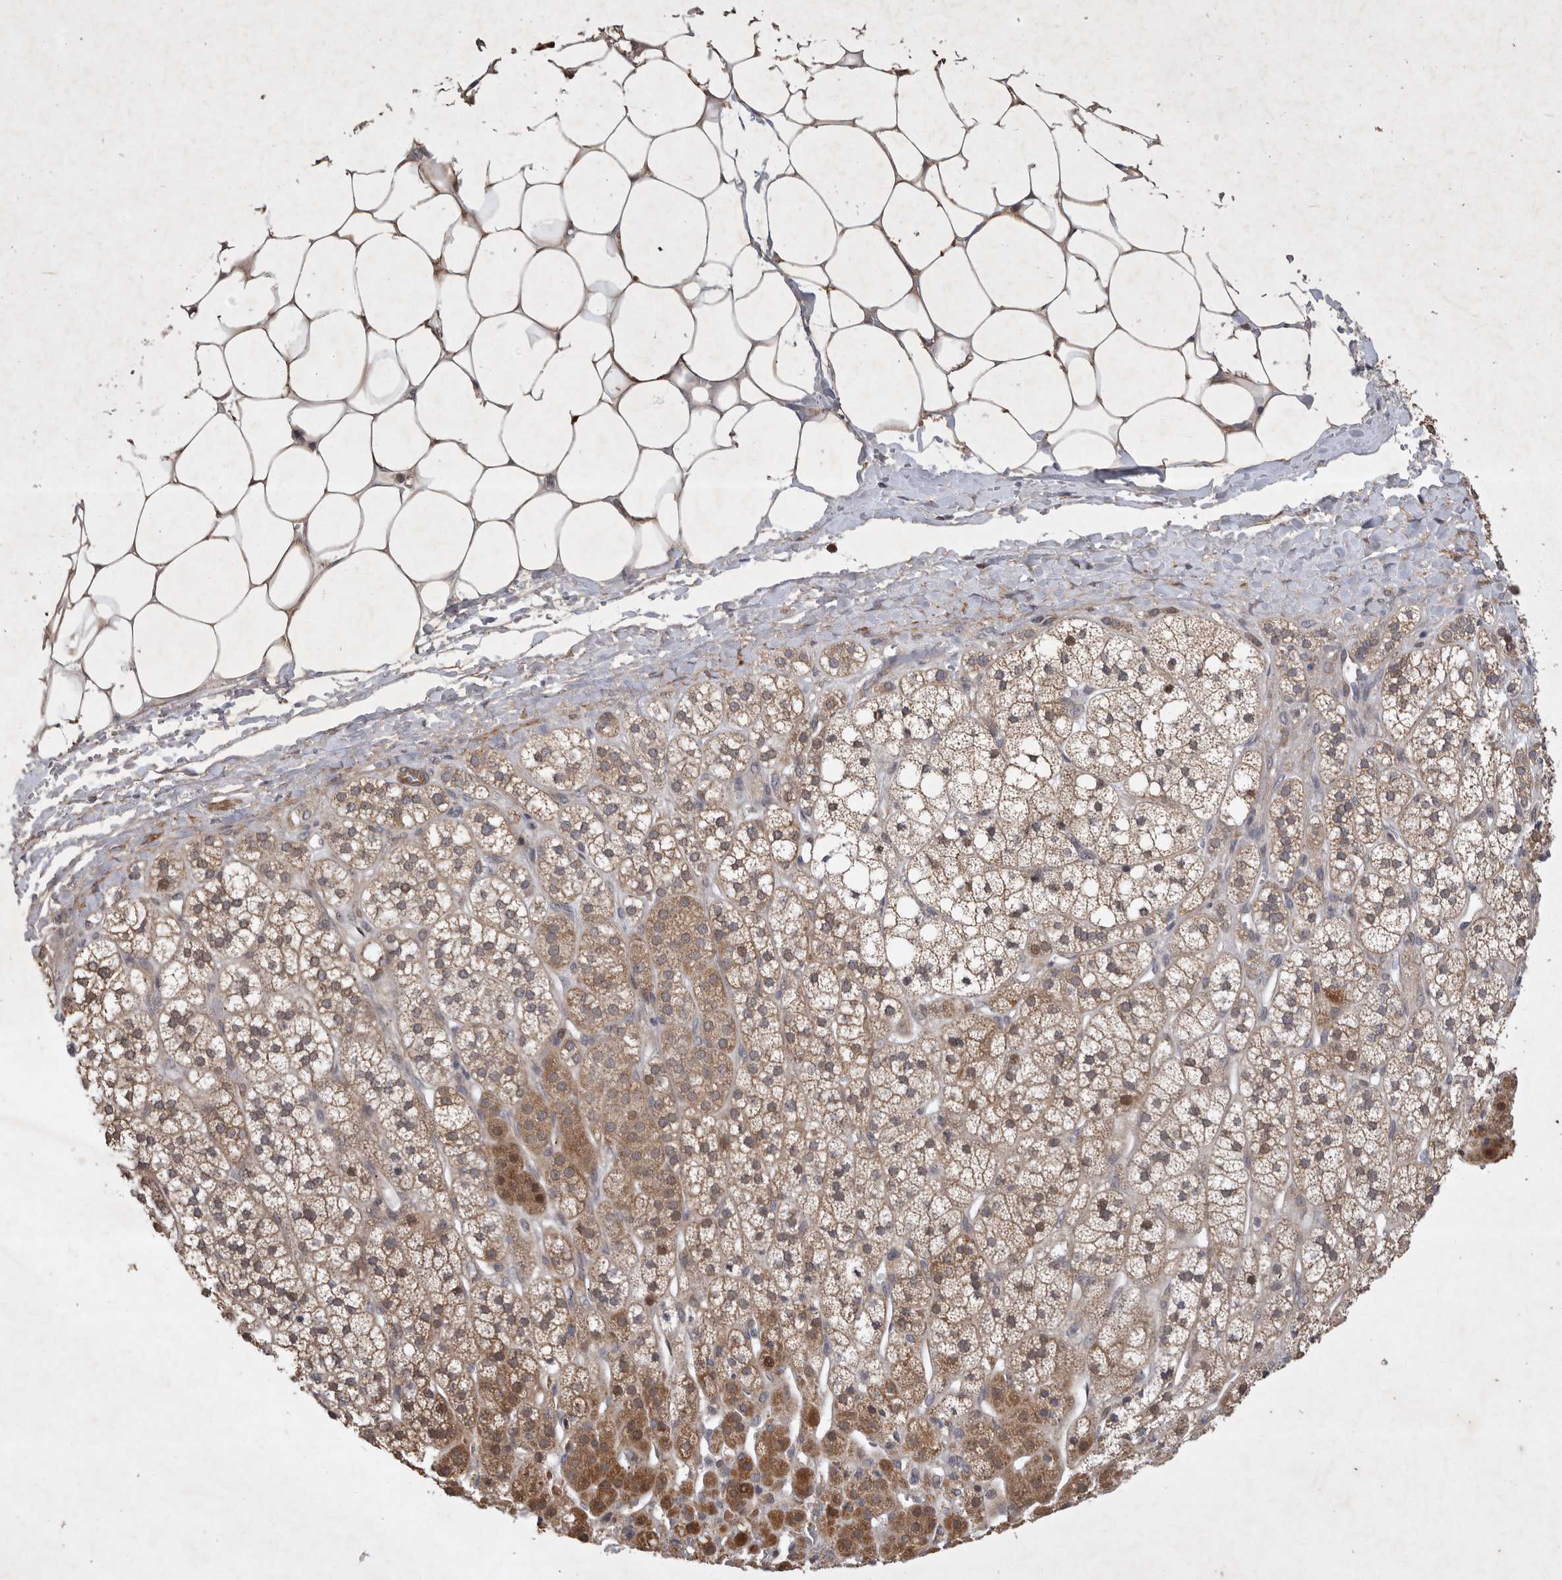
{"staining": {"intensity": "strong", "quantity": ">75%", "location": "cytoplasmic/membranous,nuclear"}, "tissue": "adrenal gland", "cell_type": "Glandular cells", "image_type": "normal", "snomed": [{"axis": "morphology", "description": "Normal tissue, NOS"}, {"axis": "topography", "description": "Adrenal gland"}], "caption": "Strong cytoplasmic/membranous,nuclear positivity is present in about >75% of glandular cells in benign adrenal gland.", "gene": "EDEM3", "patient": {"sex": "male", "age": 56}}